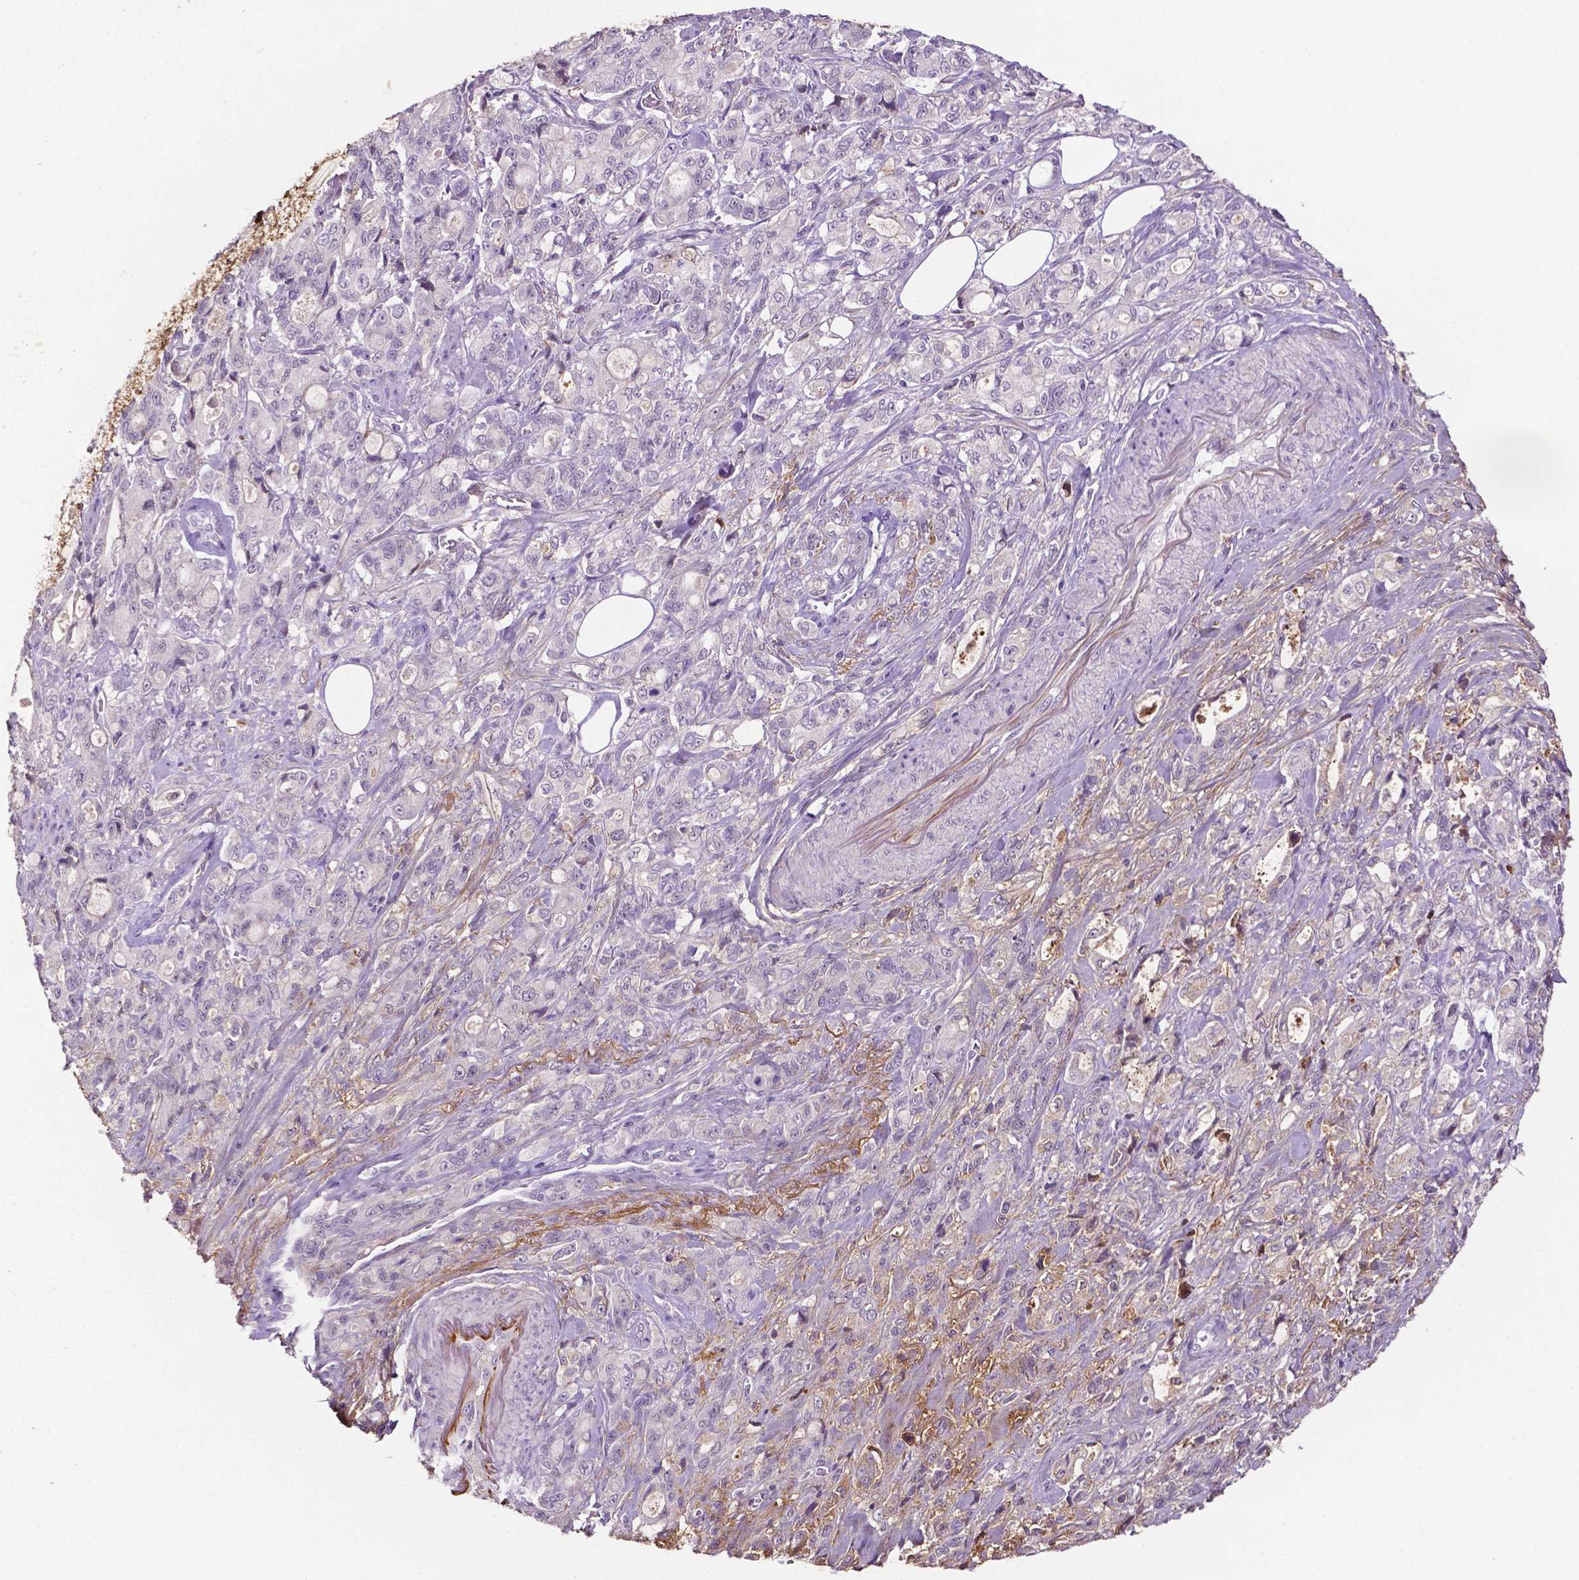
{"staining": {"intensity": "negative", "quantity": "none", "location": "none"}, "tissue": "stomach cancer", "cell_type": "Tumor cells", "image_type": "cancer", "snomed": [{"axis": "morphology", "description": "Adenocarcinoma, NOS"}, {"axis": "topography", "description": "Stomach"}], "caption": "The photomicrograph displays no staining of tumor cells in adenocarcinoma (stomach).", "gene": "FBLN1", "patient": {"sex": "male", "age": 63}}